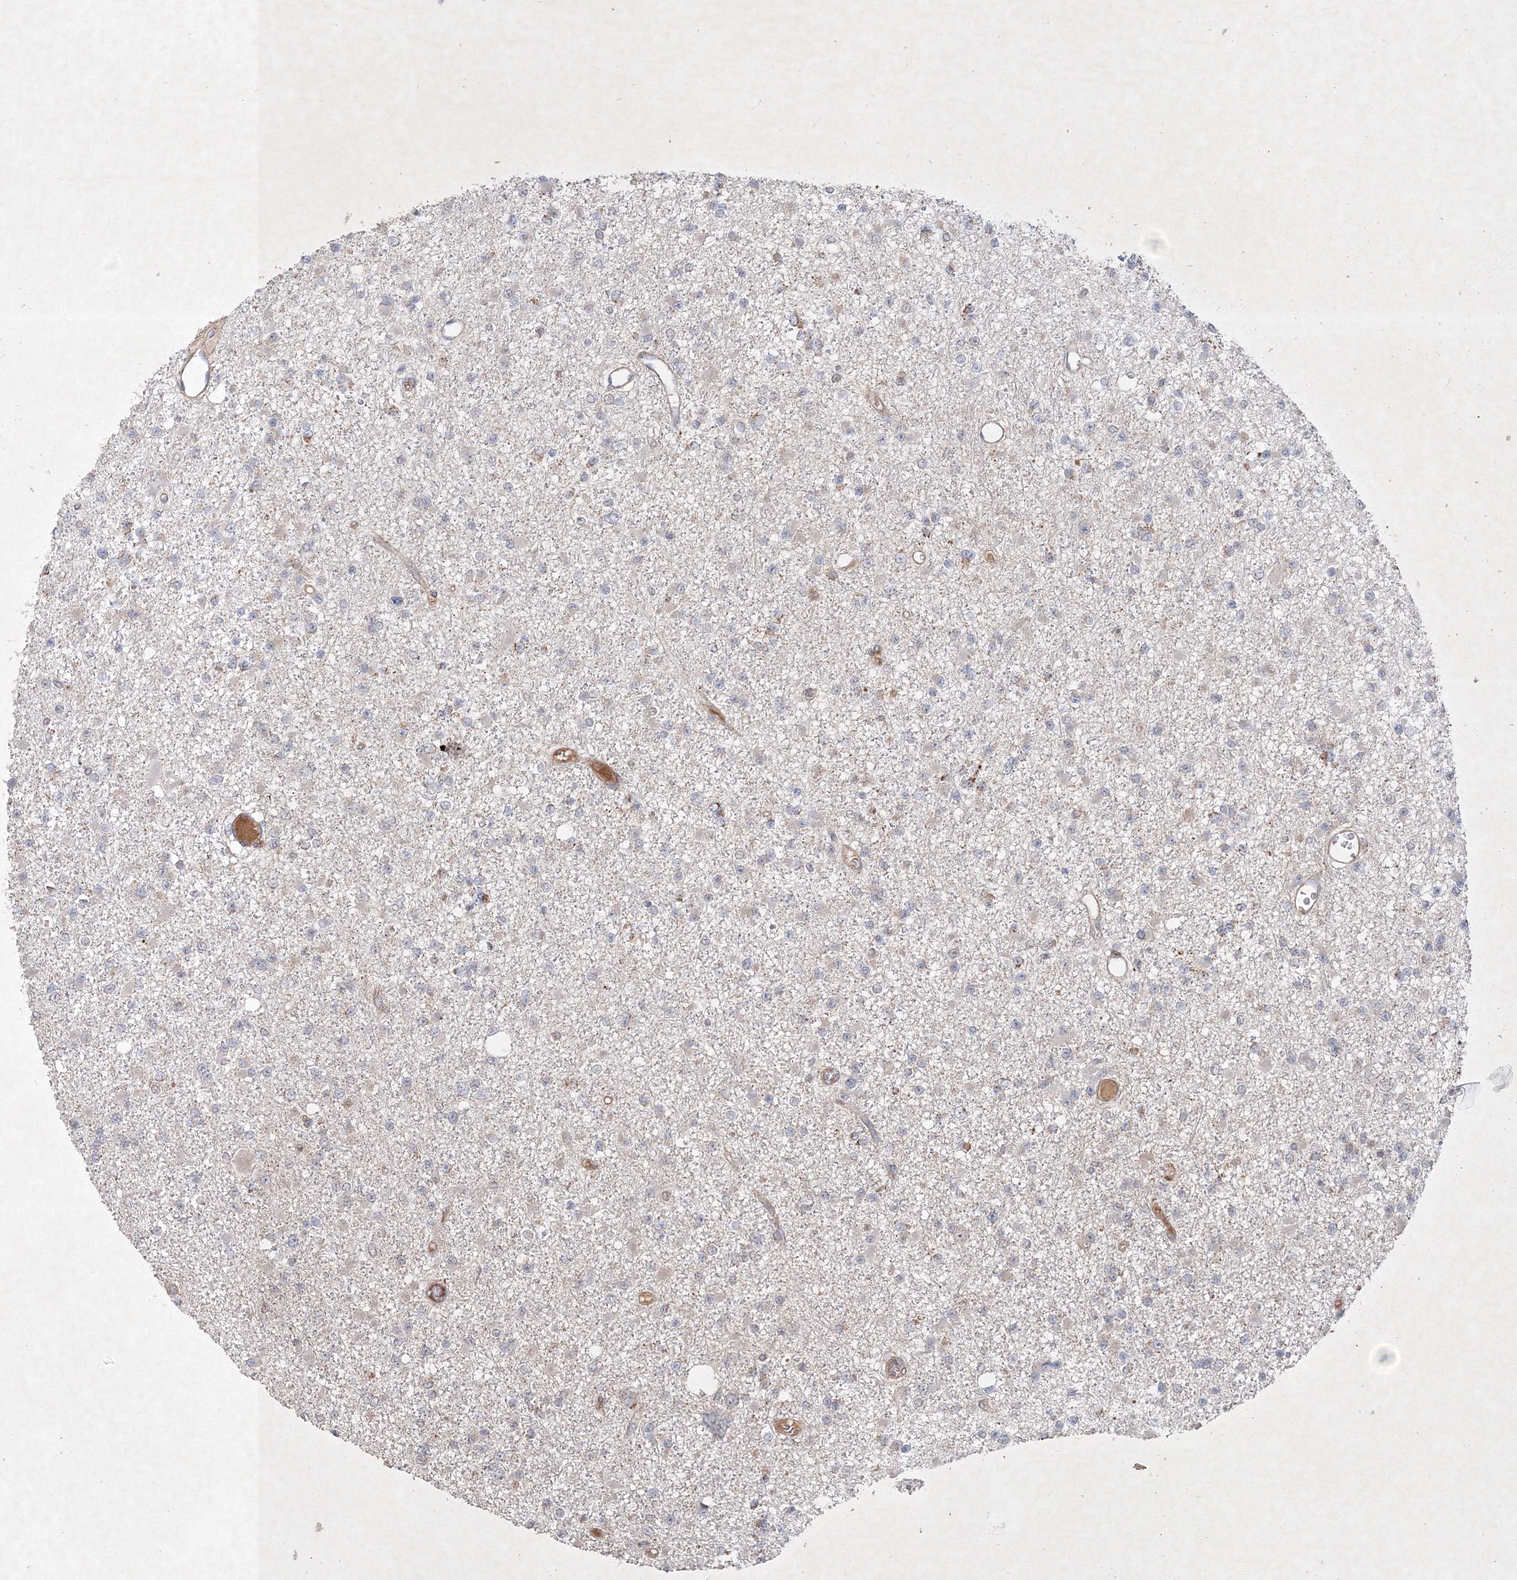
{"staining": {"intensity": "negative", "quantity": "none", "location": "none"}, "tissue": "glioma", "cell_type": "Tumor cells", "image_type": "cancer", "snomed": [{"axis": "morphology", "description": "Glioma, malignant, Low grade"}, {"axis": "topography", "description": "Brain"}], "caption": "Protein analysis of glioma reveals no significant positivity in tumor cells. The staining is performed using DAB brown chromogen with nuclei counter-stained in using hematoxylin.", "gene": "NOA1", "patient": {"sex": "female", "age": 22}}